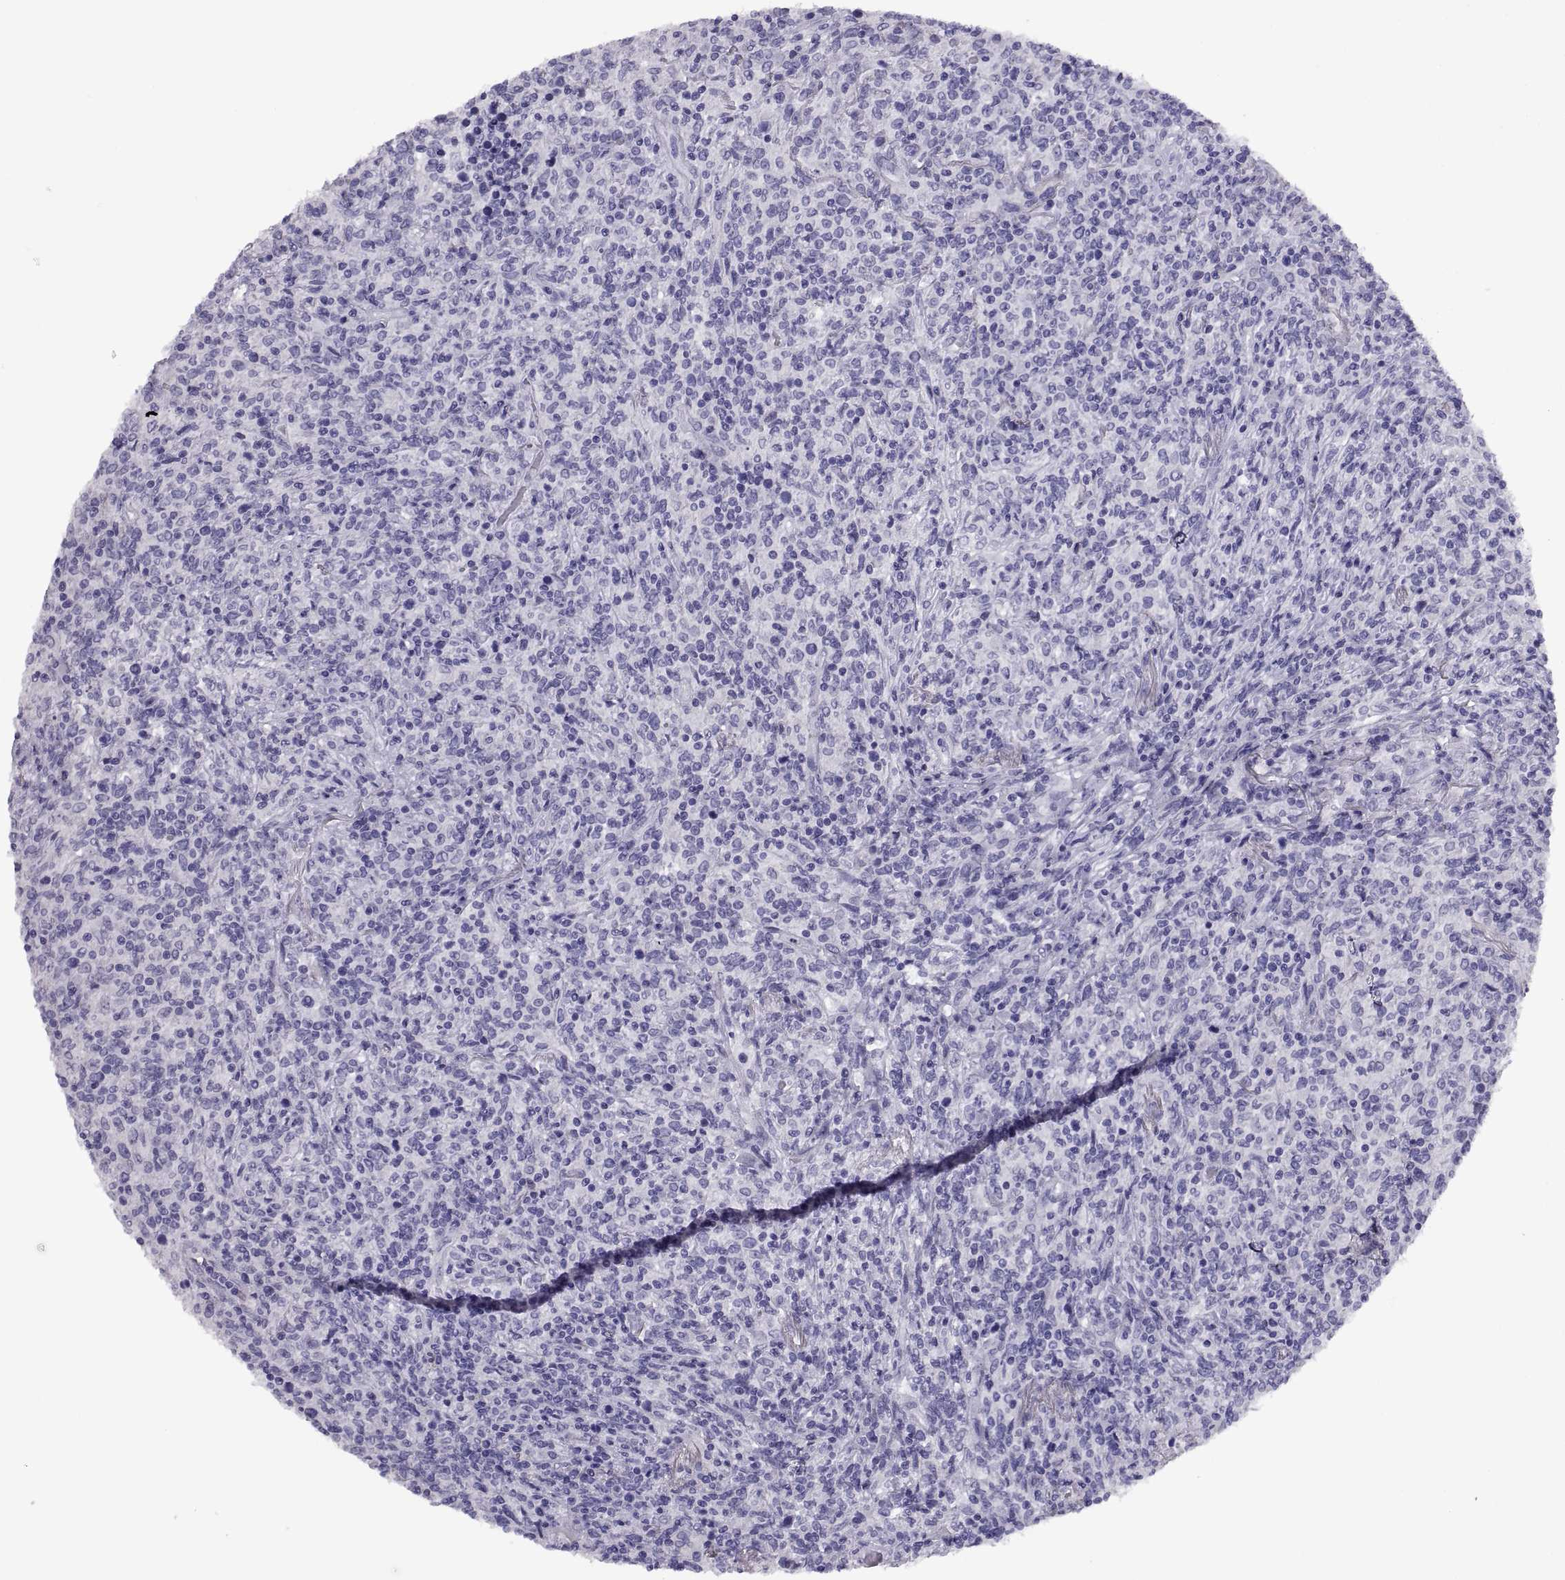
{"staining": {"intensity": "negative", "quantity": "none", "location": "none"}, "tissue": "lymphoma", "cell_type": "Tumor cells", "image_type": "cancer", "snomed": [{"axis": "morphology", "description": "Malignant lymphoma, non-Hodgkin's type, High grade"}, {"axis": "topography", "description": "Lung"}], "caption": "This is an immunohistochemistry micrograph of human malignant lymphoma, non-Hodgkin's type (high-grade). There is no positivity in tumor cells.", "gene": "RGS20", "patient": {"sex": "male", "age": 79}}